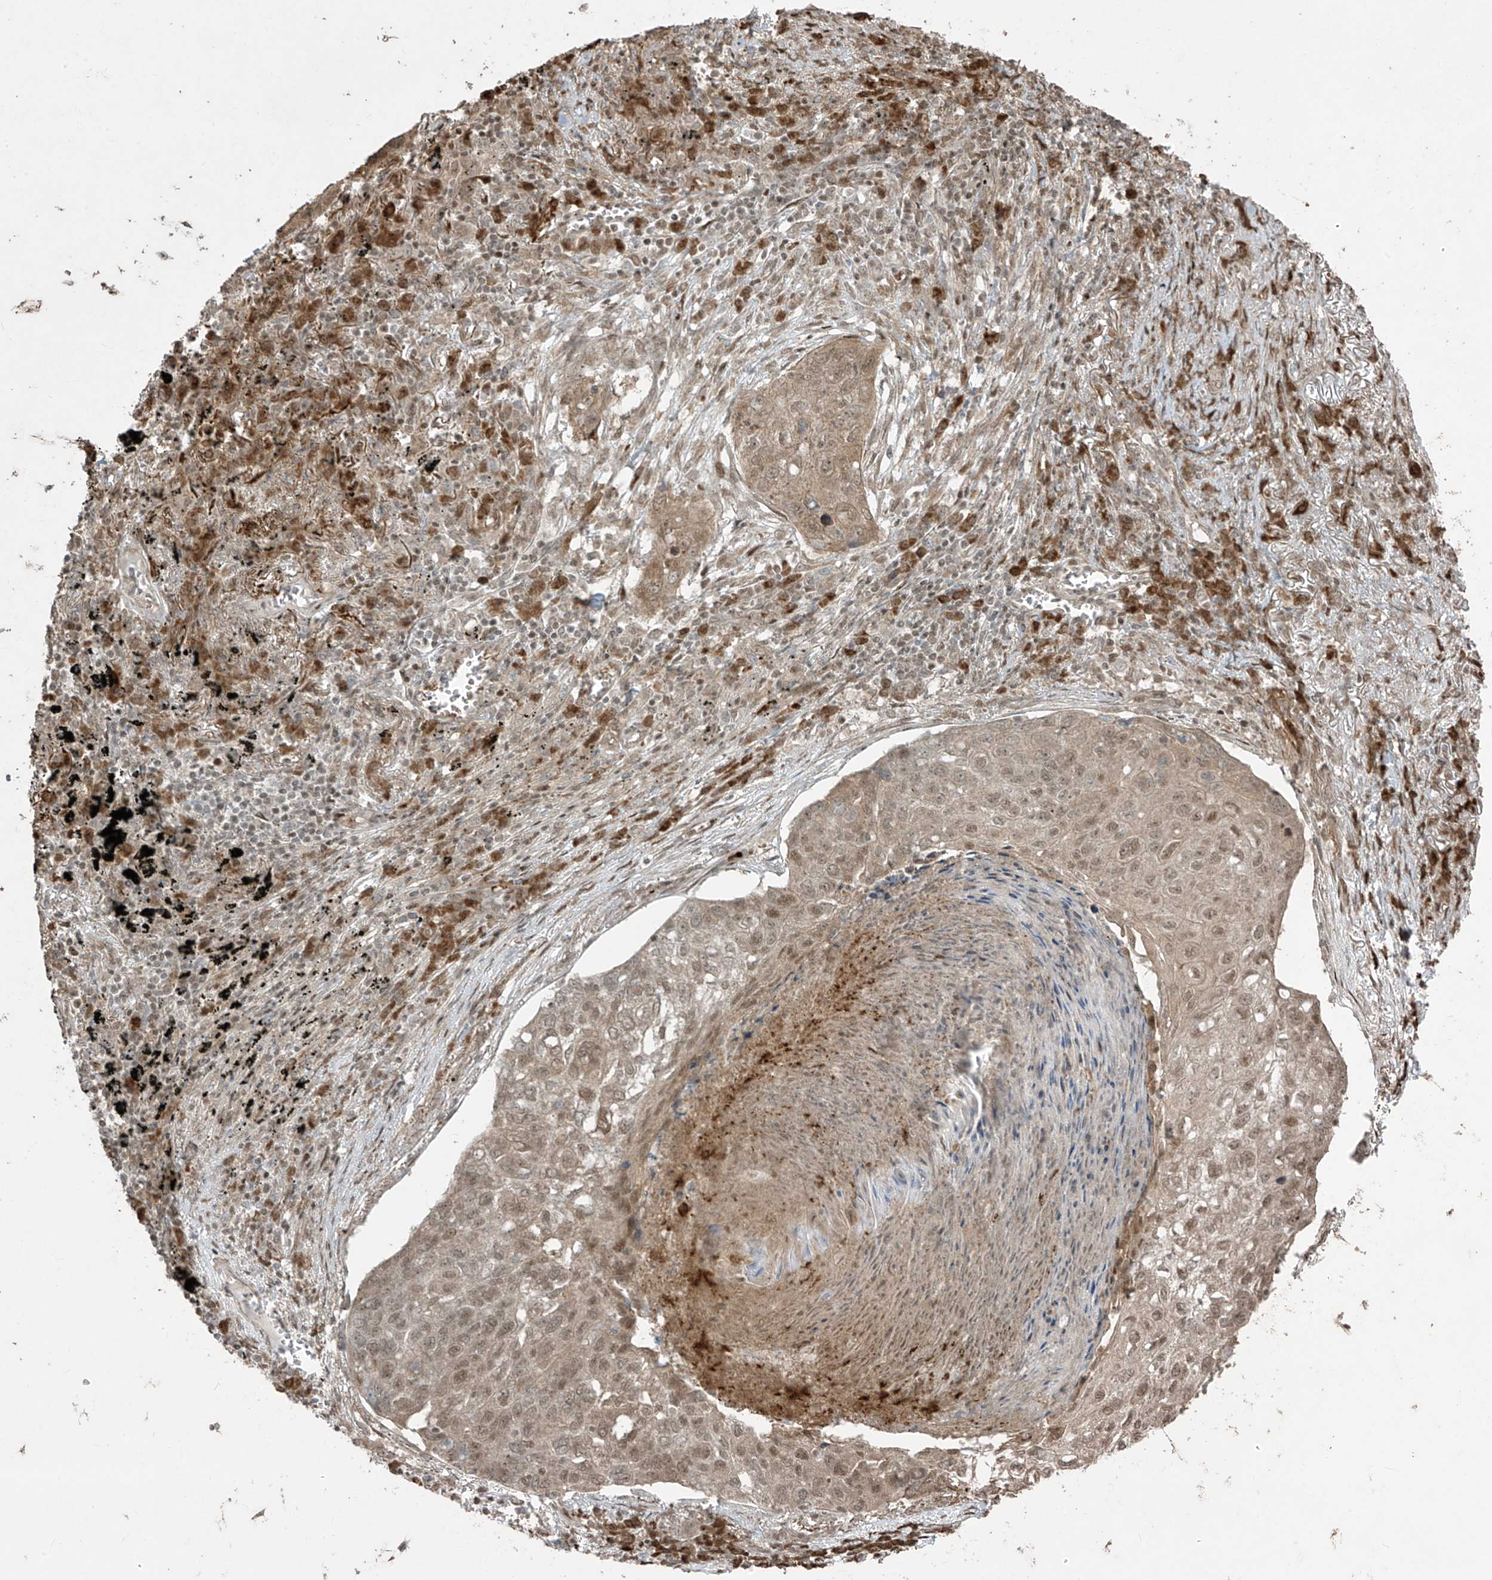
{"staining": {"intensity": "moderate", "quantity": ">75%", "location": "cytoplasmic/membranous,nuclear"}, "tissue": "lung cancer", "cell_type": "Tumor cells", "image_type": "cancer", "snomed": [{"axis": "morphology", "description": "Squamous cell carcinoma, NOS"}, {"axis": "topography", "description": "Lung"}], "caption": "A high-resolution histopathology image shows IHC staining of lung cancer, which demonstrates moderate cytoplasmic/membranous and nuclear positivity in about >75% of tumor cells.", "gene": "TTC22", "patient": {"sex": "female", "age": 63}}